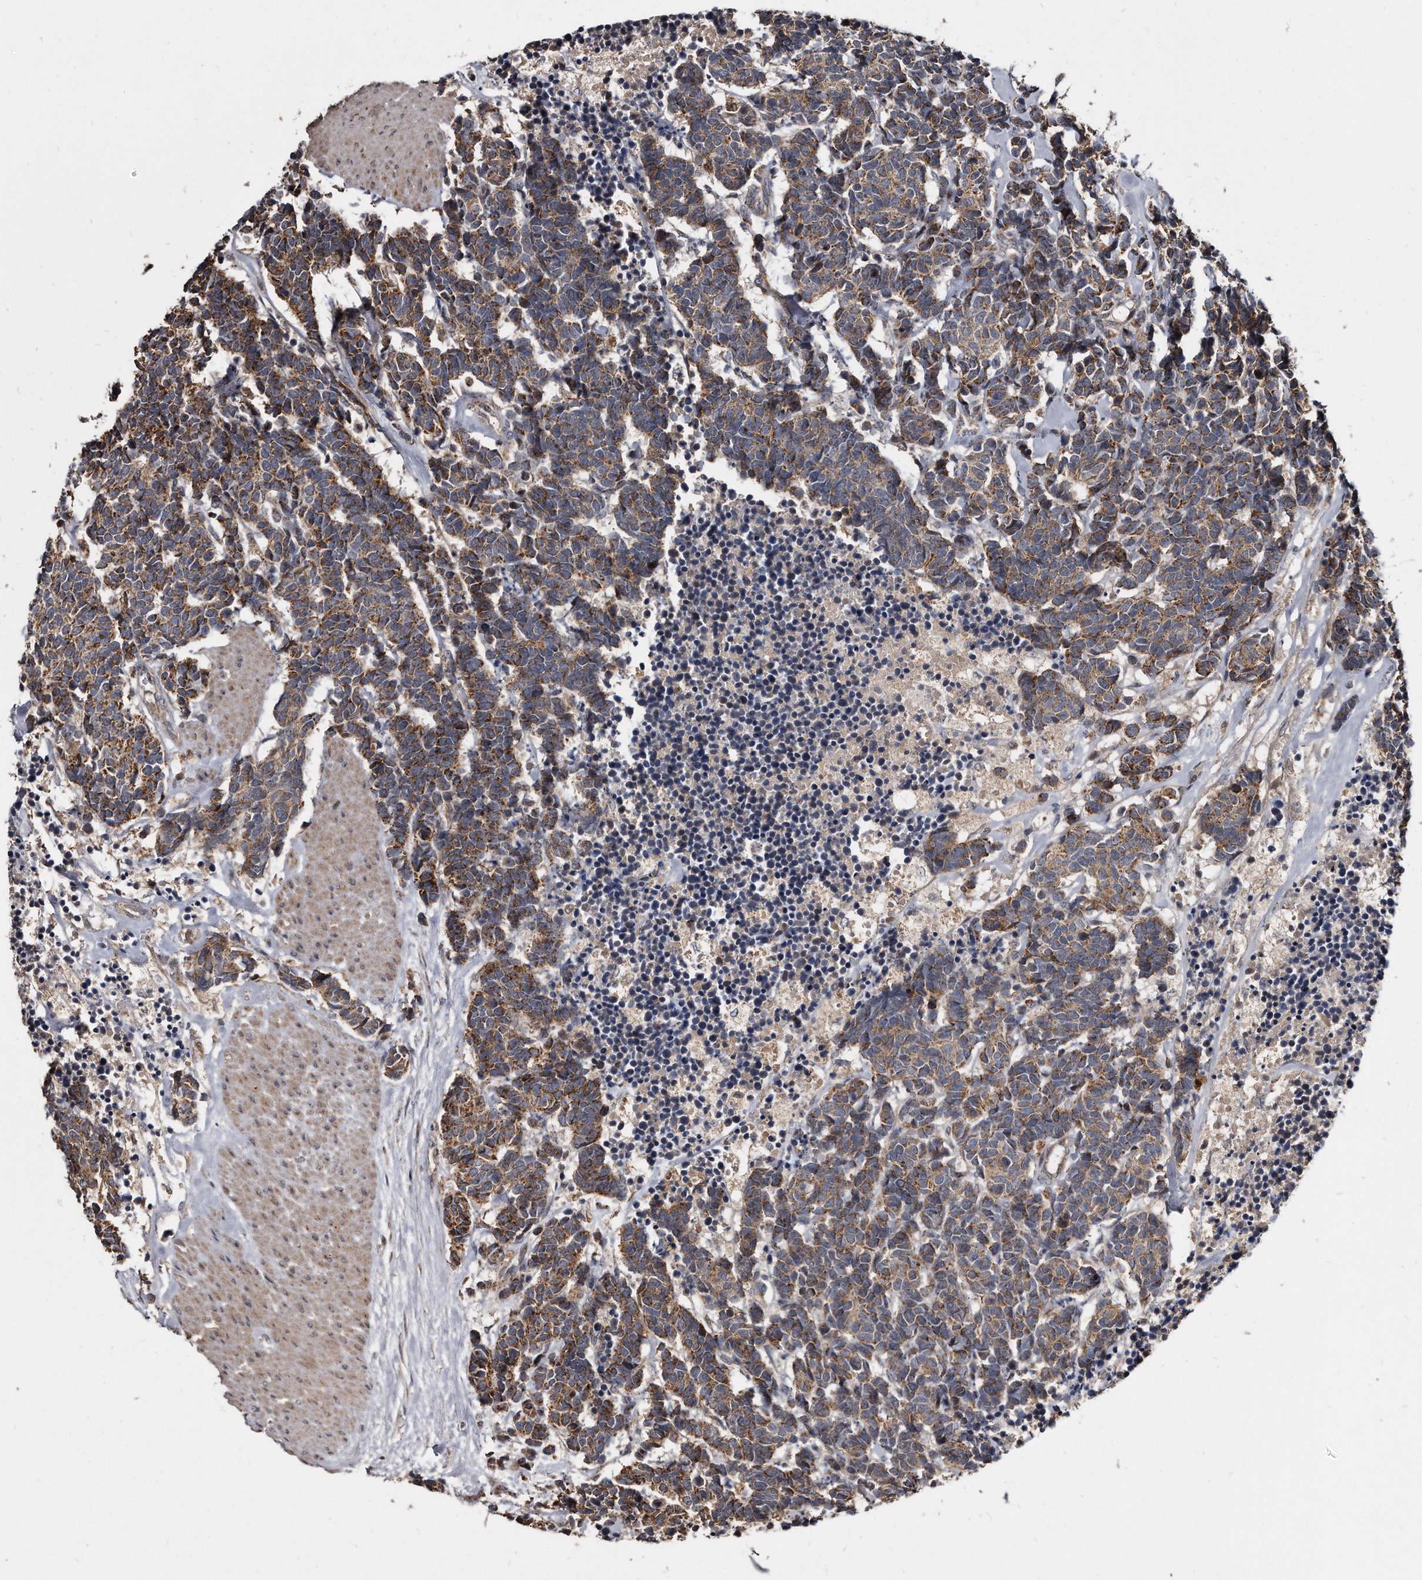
{"staining": {"intensity": "moderate", "quantity": ">75%", "location": "cytoplasmic/membranous"}, "tissue": "carcinoid", "cell_type": "Tumor cells", "image_type": "cancer", "snomed": [{"axis": "morphology", "description": "Carcinoma, NOS"}, {"axis": "morphology", "description": "Carcinoid, malignant, NOS"}, {"axis": "topography", "description": "Urinary bladder"}], "caption": "This is an image of immunohistochemistry (IHC) staining of carcinoma, which shows moderate positivity in the cytoplasmic/membranous of tumor cells.", "gene": "FAM136A", "patient": {"sex": "male", "age": 57}}